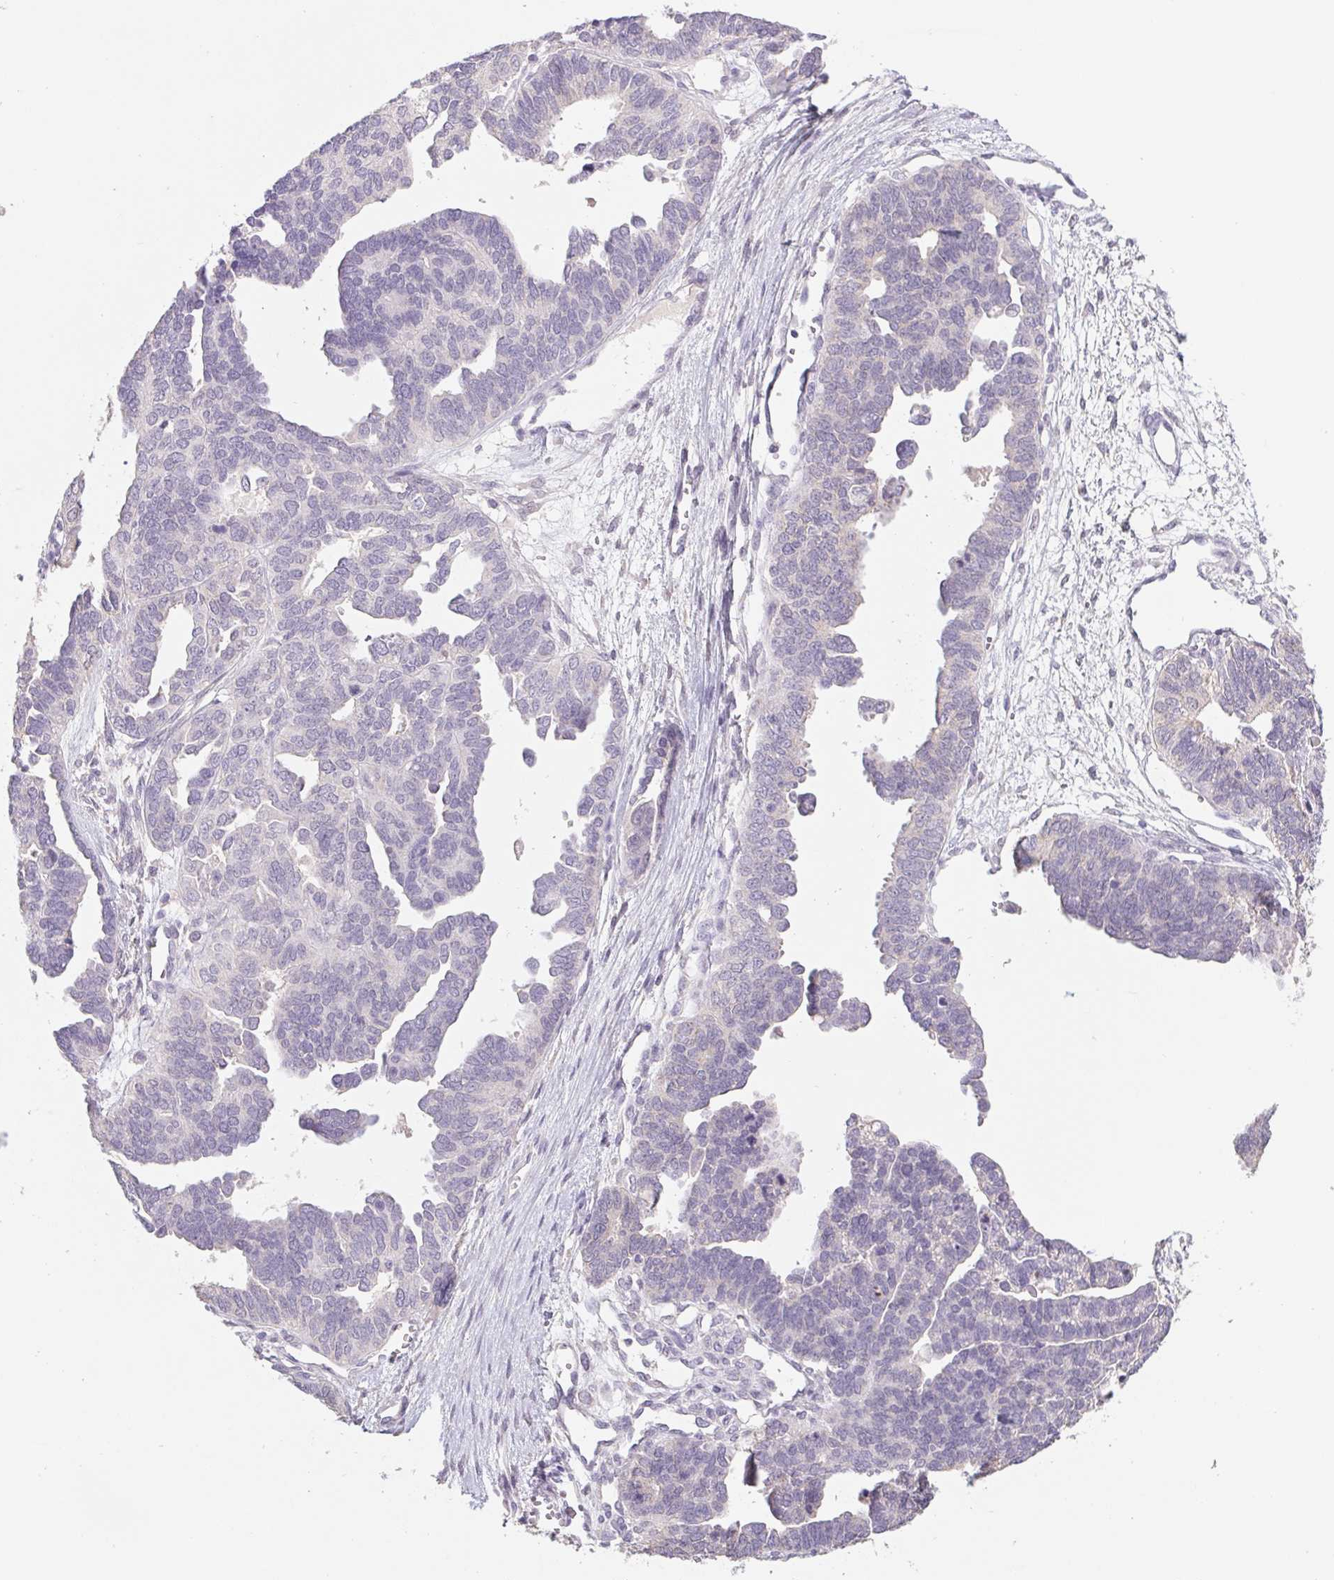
{"staining": {"intensity": "negative", "quantity": "none", "location": "none"}, "tissue": "ovarian cancer", "cell_type": "Tumor cells", "image_type": "cancer", "snomed": [{"axis": "morphology", "description": "Cystadenocarcinoma, serous, NOS"}, {"axis": "topography", "description": "Ovary"}], "caption": "Tumor cells show no significant expression in serous cystadenocarcinoma (ovarian).", "gene": "PNMA8B", "patient": {"sex": "female", "age": 51}}